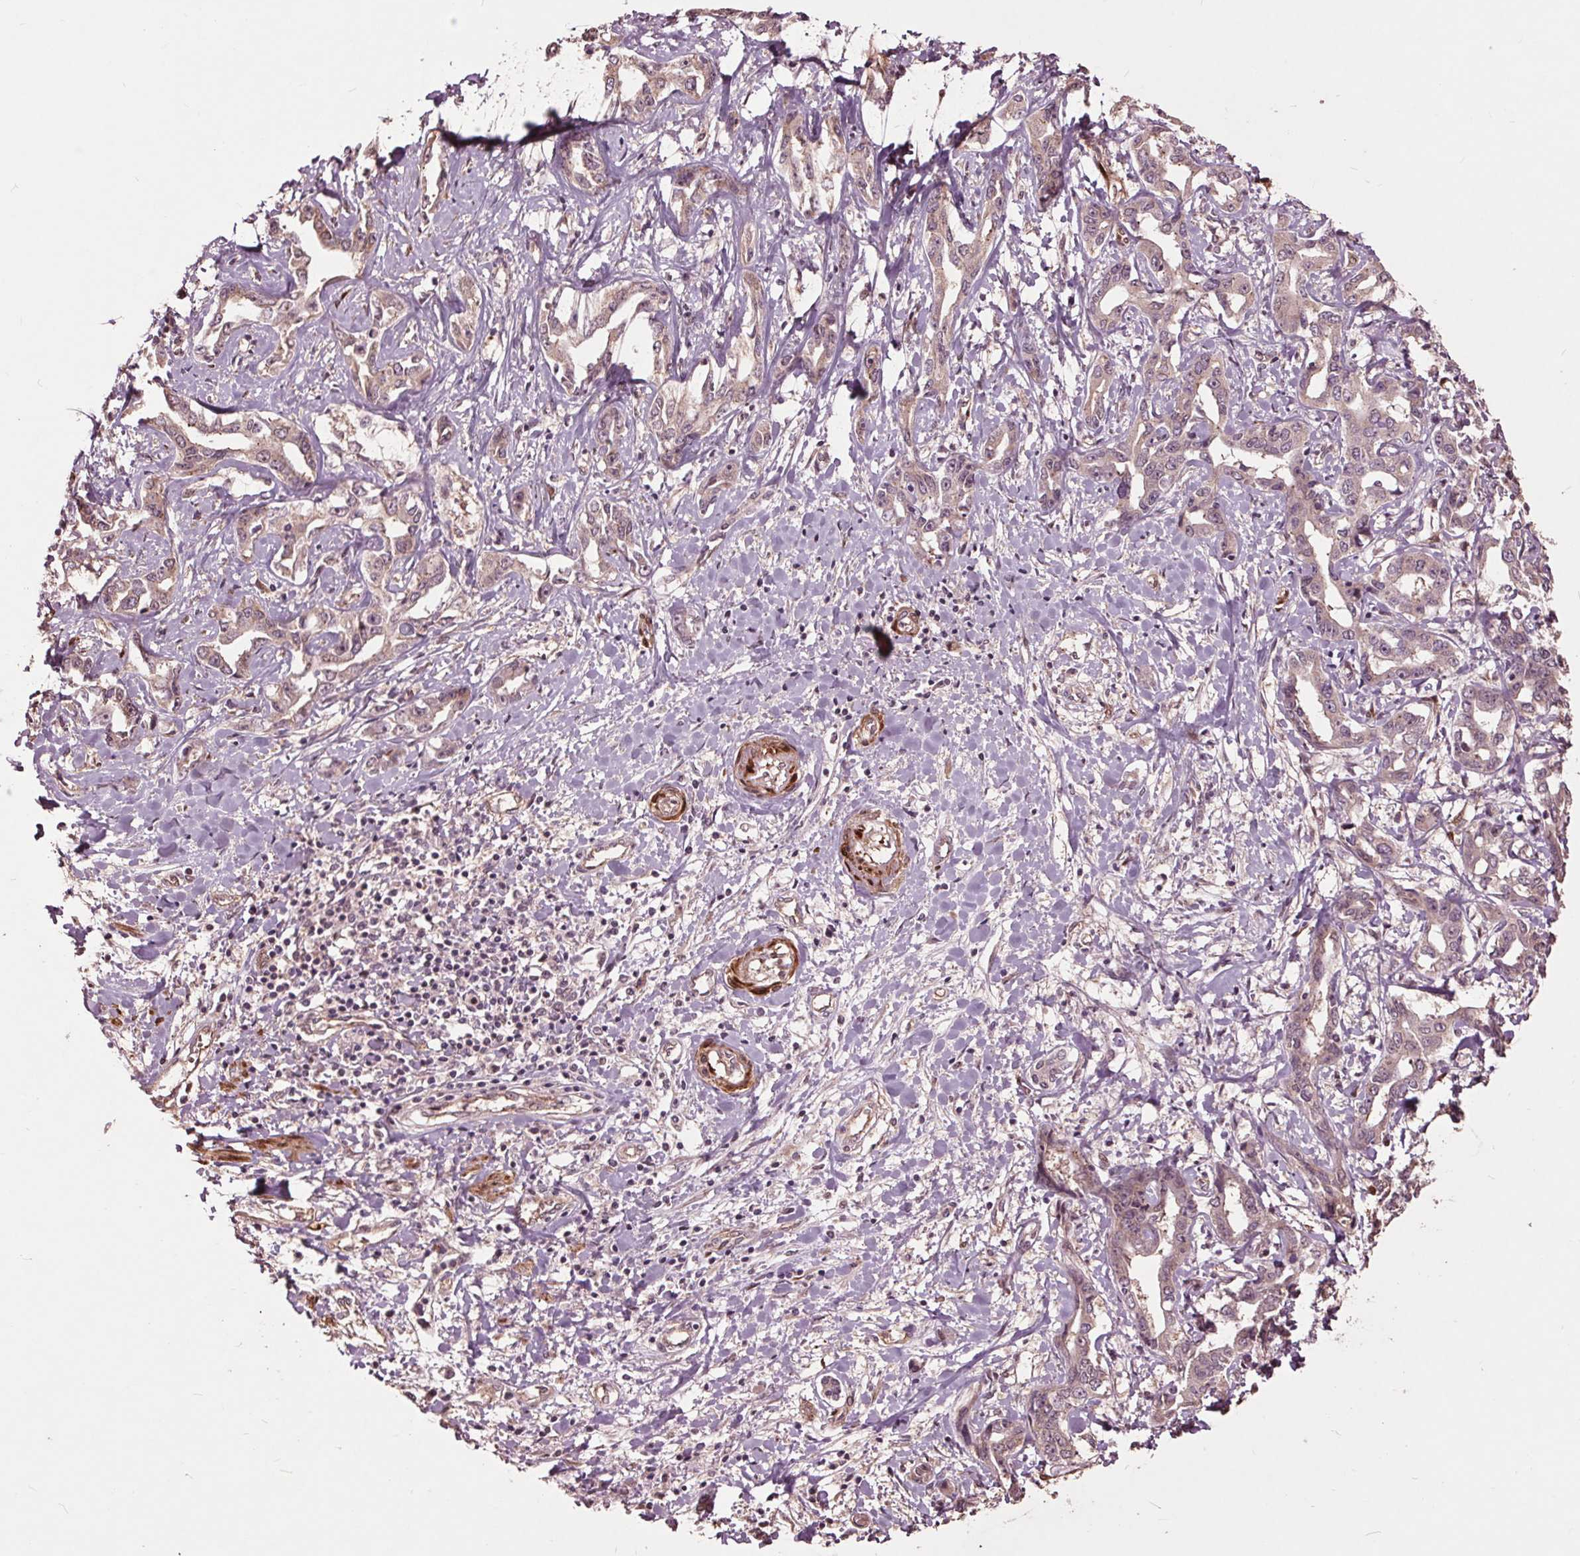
{"staining": {"intensity": "weak", "quantity": "<25%", "location": "cytoplasmic/membranous"}, "tissue": "liver cancer", "cell_type": "Tumor cells", "image_type": "cancer", "snomed": [{"axis": "morphology", "description": "Cholangiocarcinoma"}, {"axis": "topography", "description": "Liver"}], "caption": "DAB immunohistochemical staining of liver cancer demonstrates no significant positivity in tumor cells. The staining is performed using DAB brown chromogen with nuclei counter-stained in using hematoxylin.", "gene": "CEP95", "patient": {"sex": "male", "age": 59}}